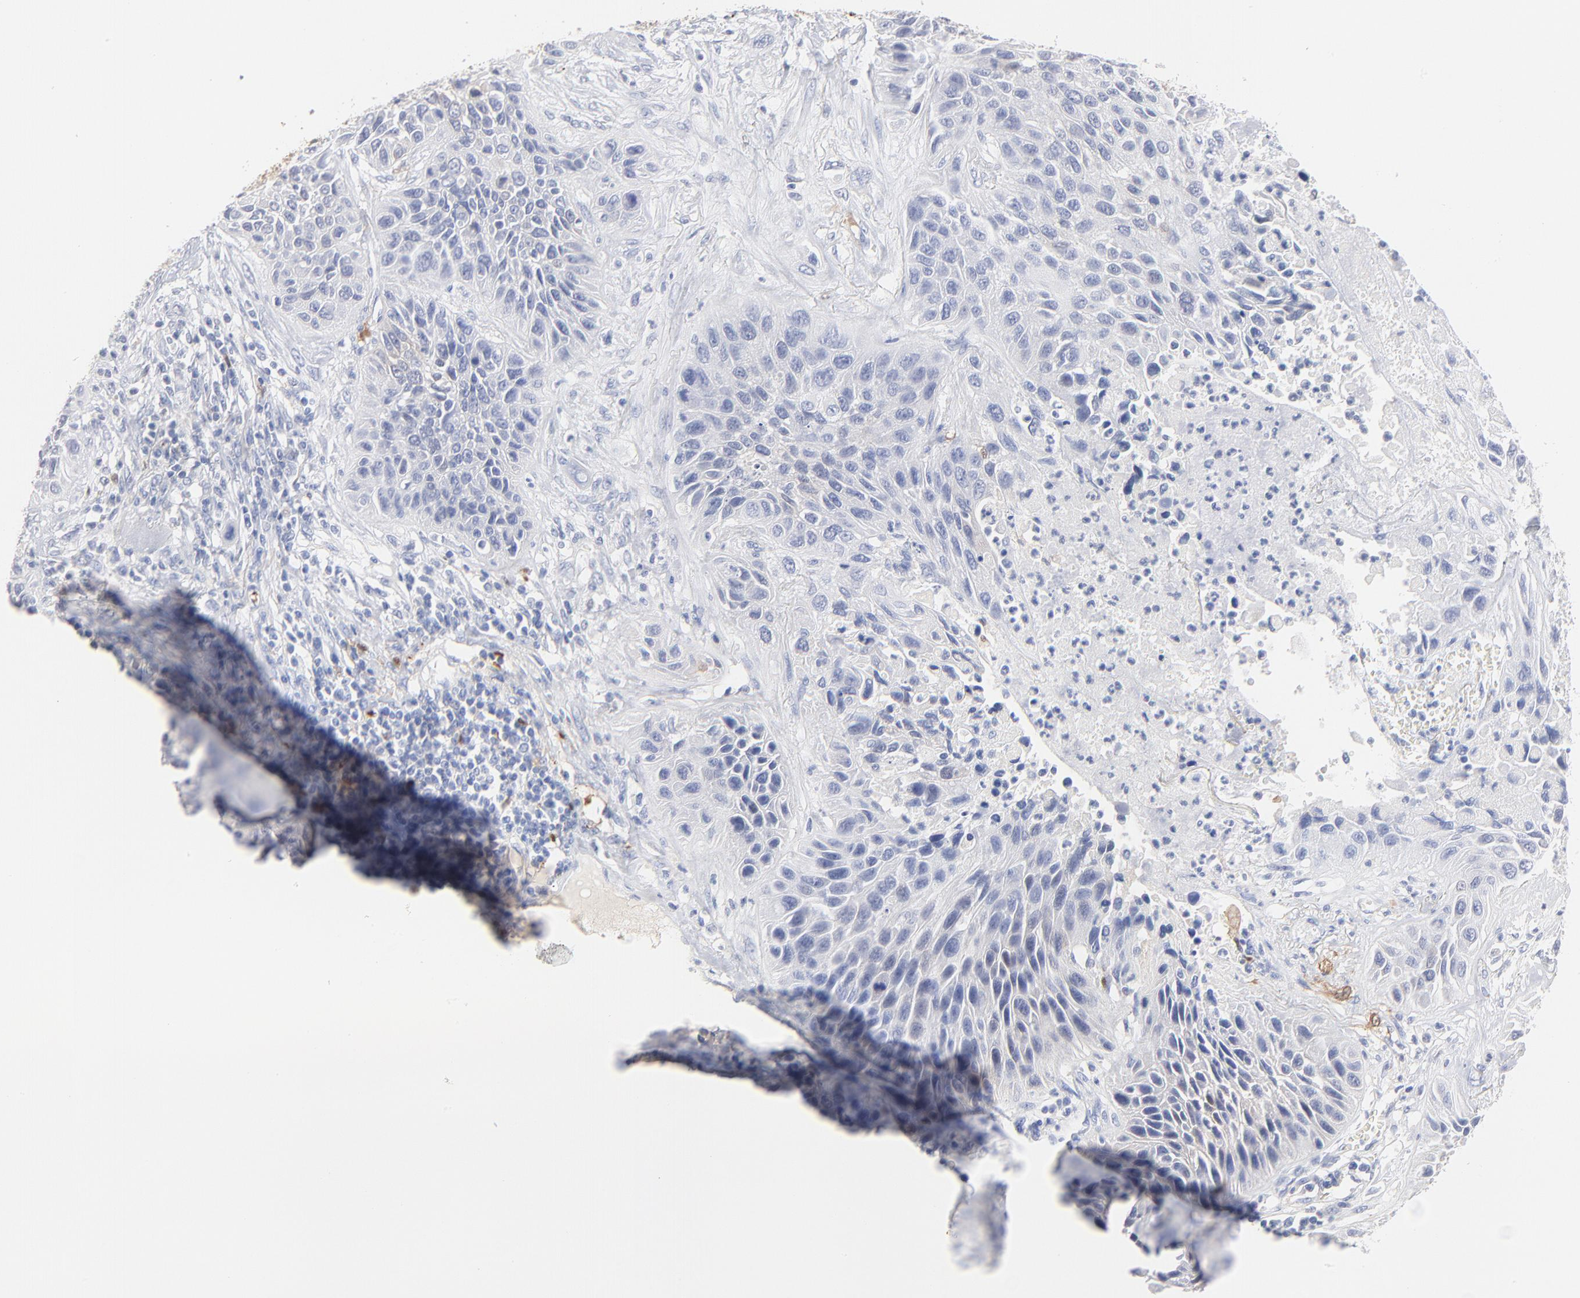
{"staining": {"intensity": "negative", "quantity": "none", "location": "none"}, "tissue": "lung cancer", "cell_type": "Tumor cells", "image_type": "cancer", "snomed": [{"axis": "morphology", "description": "Squamous cell carcinoma, NOS"}, {"axis": "topography", "description": "Lung"}], "caption": "Immunohistochemistry histopathology image of squamous cell carcinoma (lung) stained for a protein (brown), which exhibits no expression in tumor cells.", "gene": "IFIT2", "patient": {"sex": "female", "age": 76}}